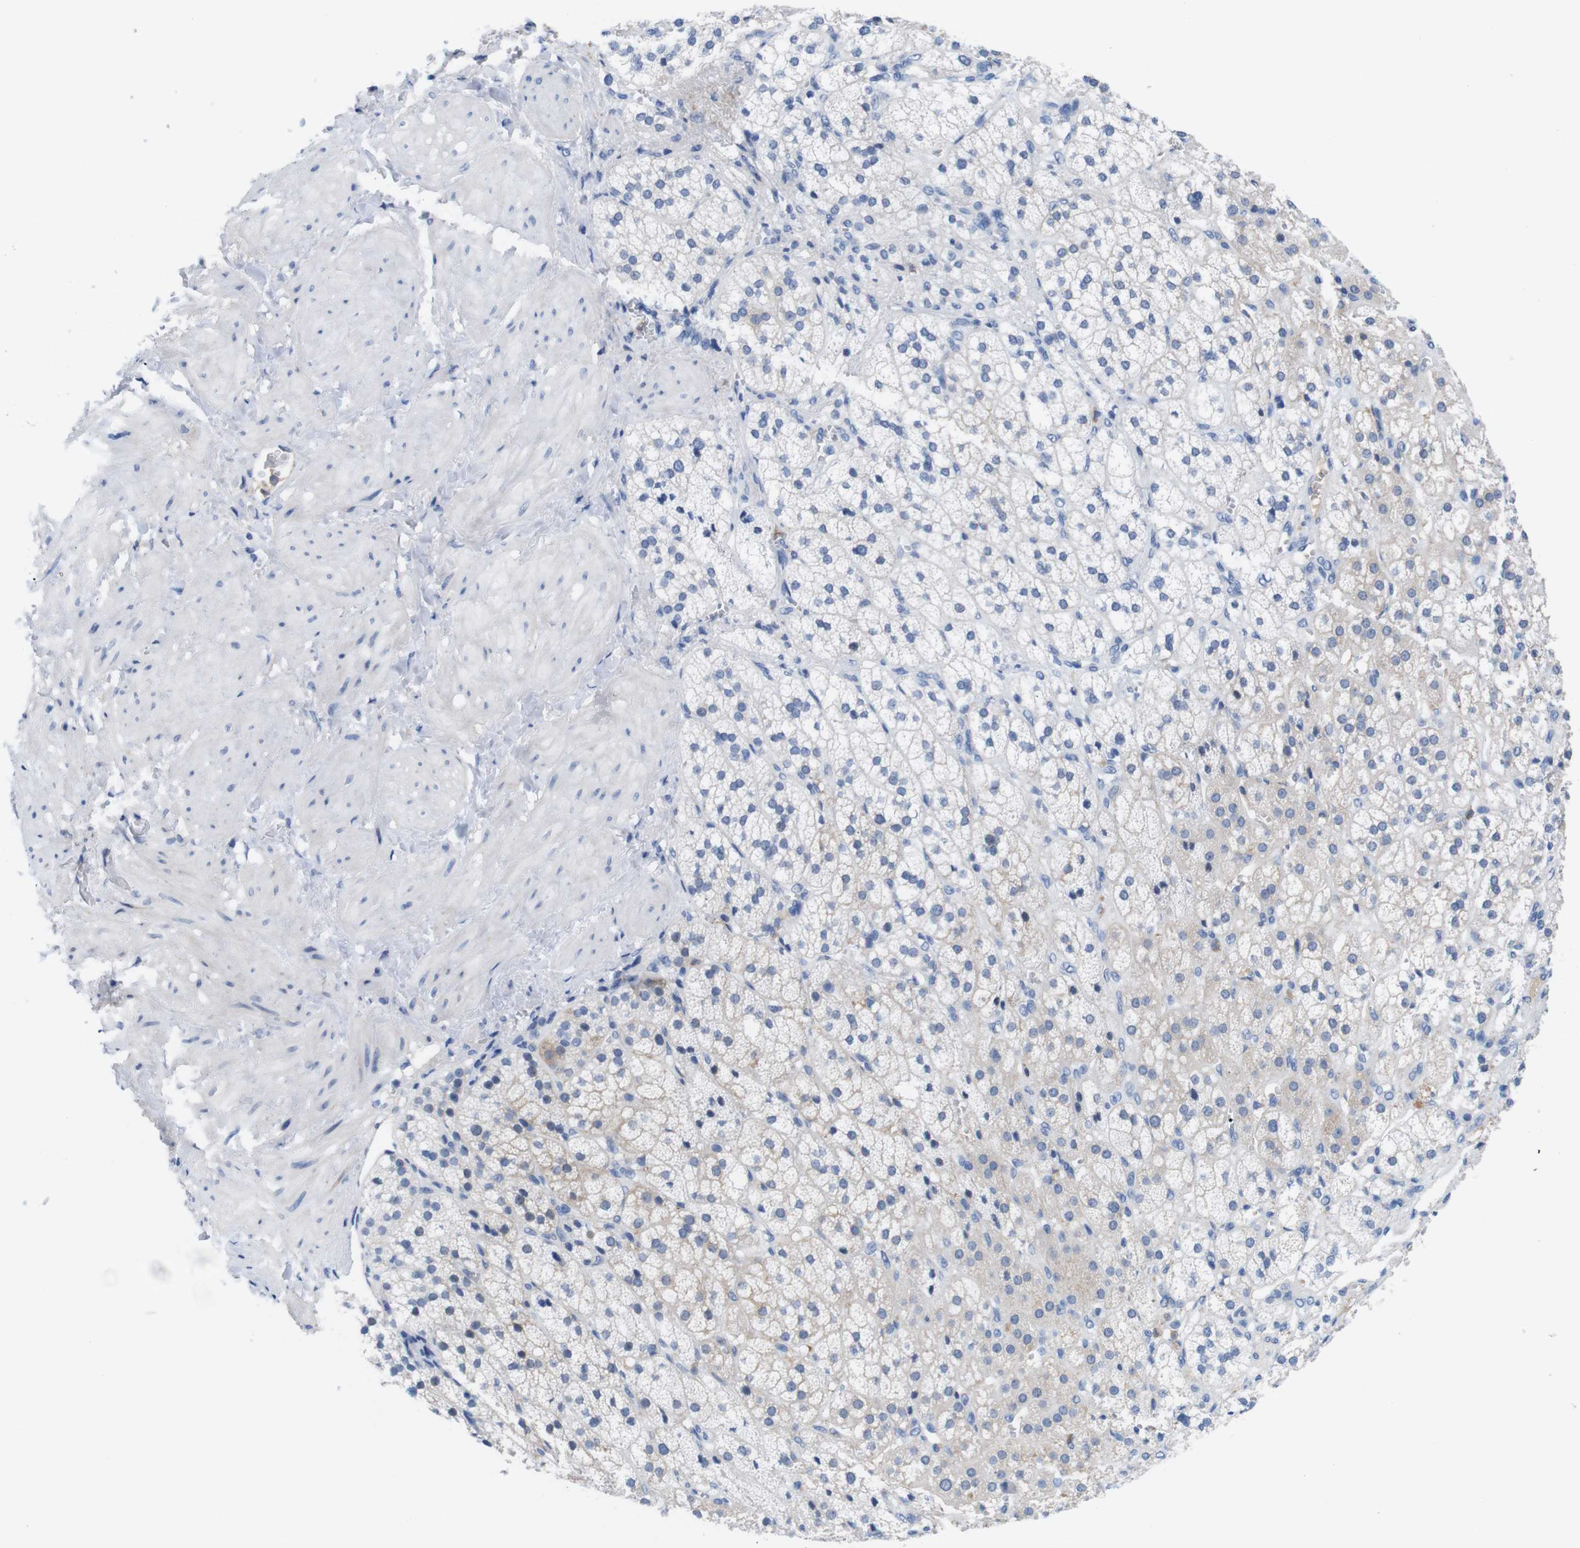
{"staining": {"intensity": "weak", "quantity": "<25%", "location": "cytoplasmic/membranous"}, "tissue": "adrenal gland", "cell_type": "Glandular cells", "image_type": "normal", "snomed": [{"axis": "morphology", "description": "Normal tissue, NOS"}, {"axis": "topography", "description": "Adrenal gland"}], "caption": "DAB (3,3'-diaminobenzidine) immunohistochemical staining of benign human adrenal gland displays no significant positivity in glandular cells. Brightfield microscopy of IHC stained with DAB (3,3'-diaminobenzidine) (brown) and hematoxylin (blue), captured at high magnification.", "gene": "C1RL", "patient": {"sex": "male", "age": 56}}